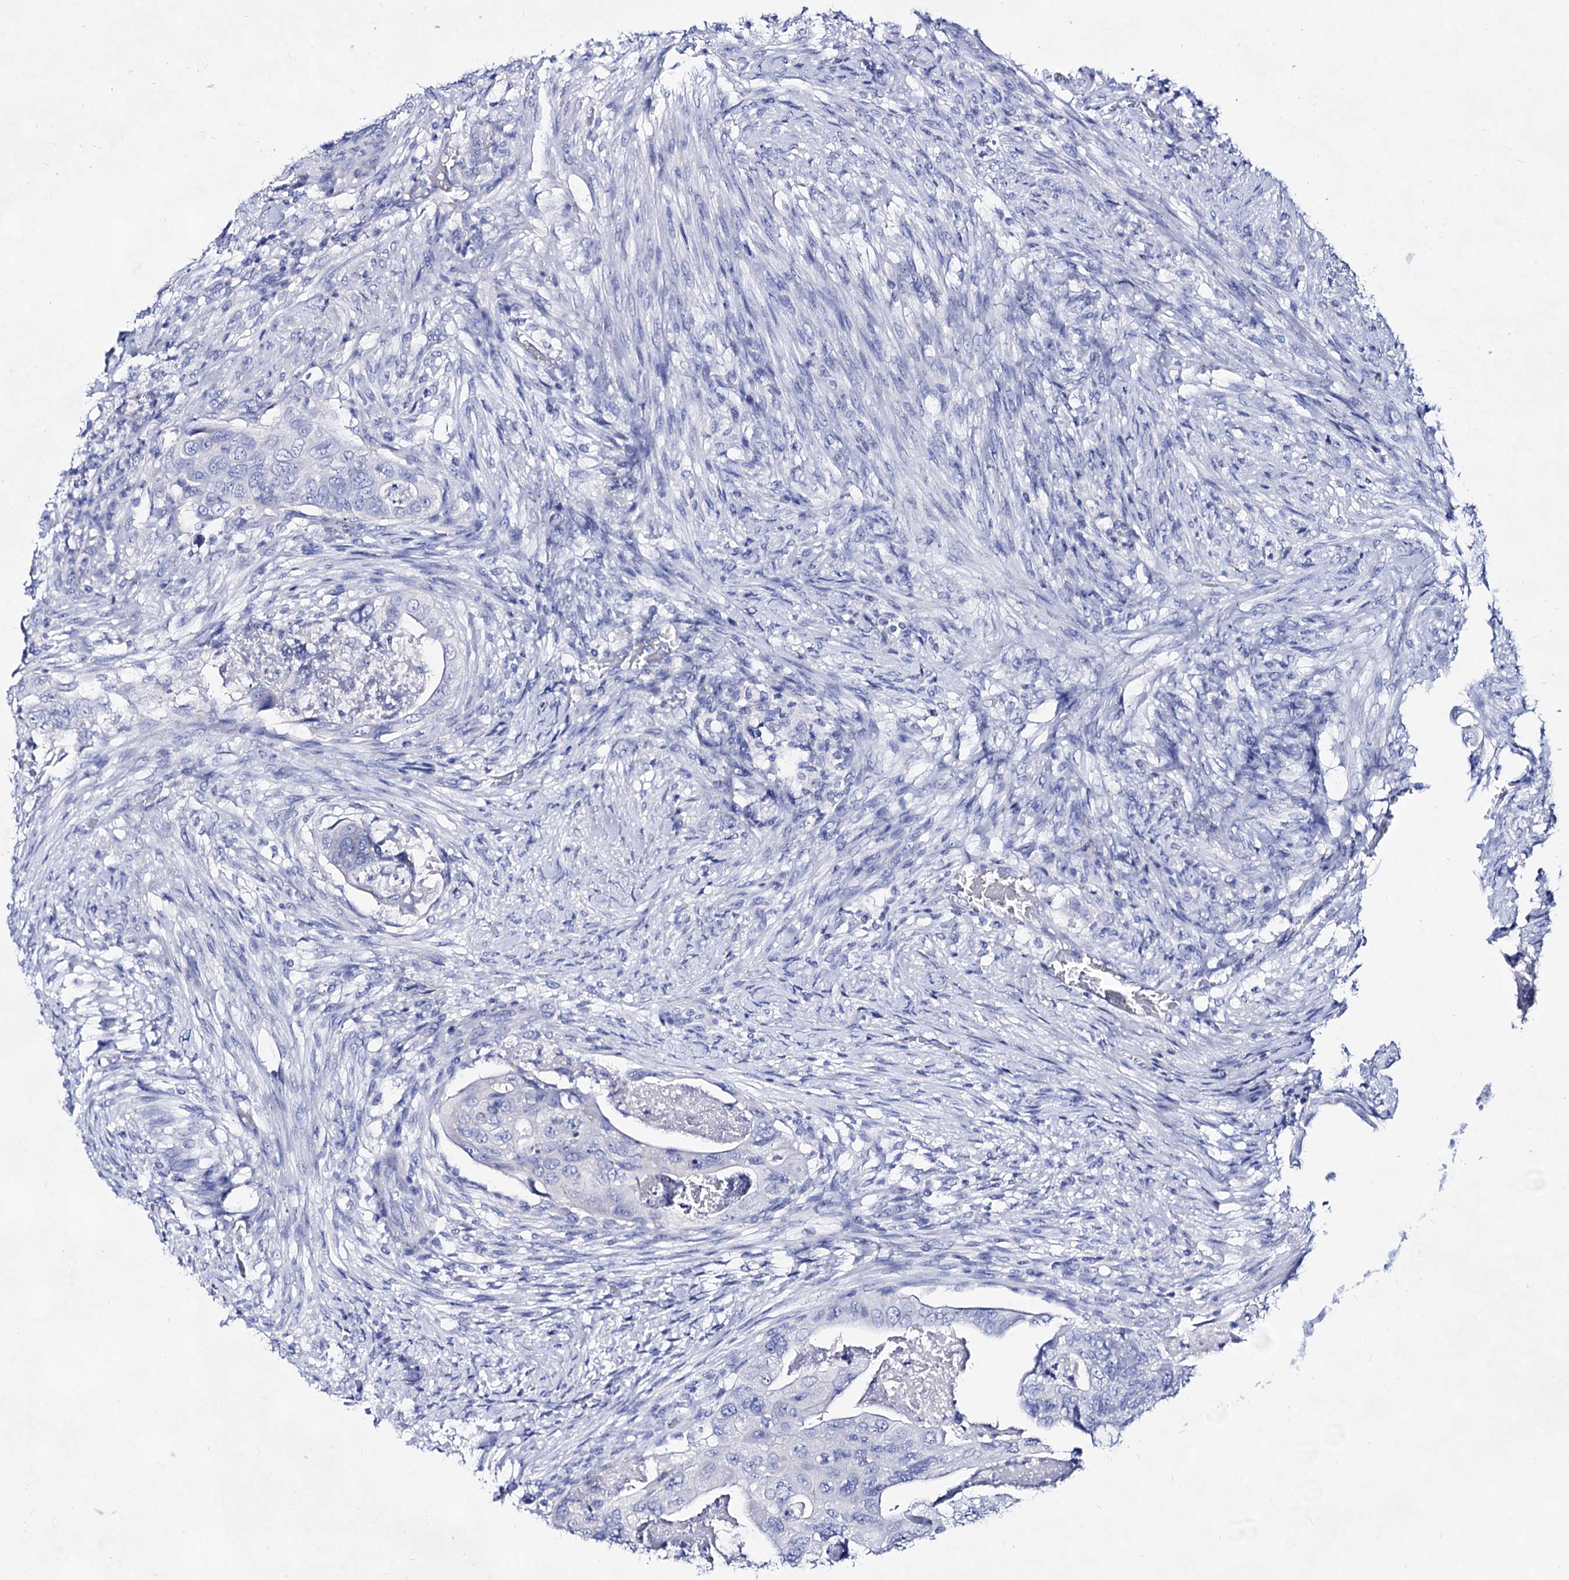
{"staining": {"intensity": "negative", "quantity": "none", "location": "none"}, "tissue": "colorectal cancer", "cell_type": "Tumor cells", "image_type": "cancer", "snomed": [{"axis": "morphology", "description": "Adenocarcinoma, NOS"}, {"axis": "topography", "description": "Rectum"}], "caption": "A high-resolution photomicrograph shows IHC staining of colorectal adenocarcinoma, which exhibits no significant expression in tumor cells.", "gene": "PLIN1", "patient": {"sex": "male", "age": 63}}